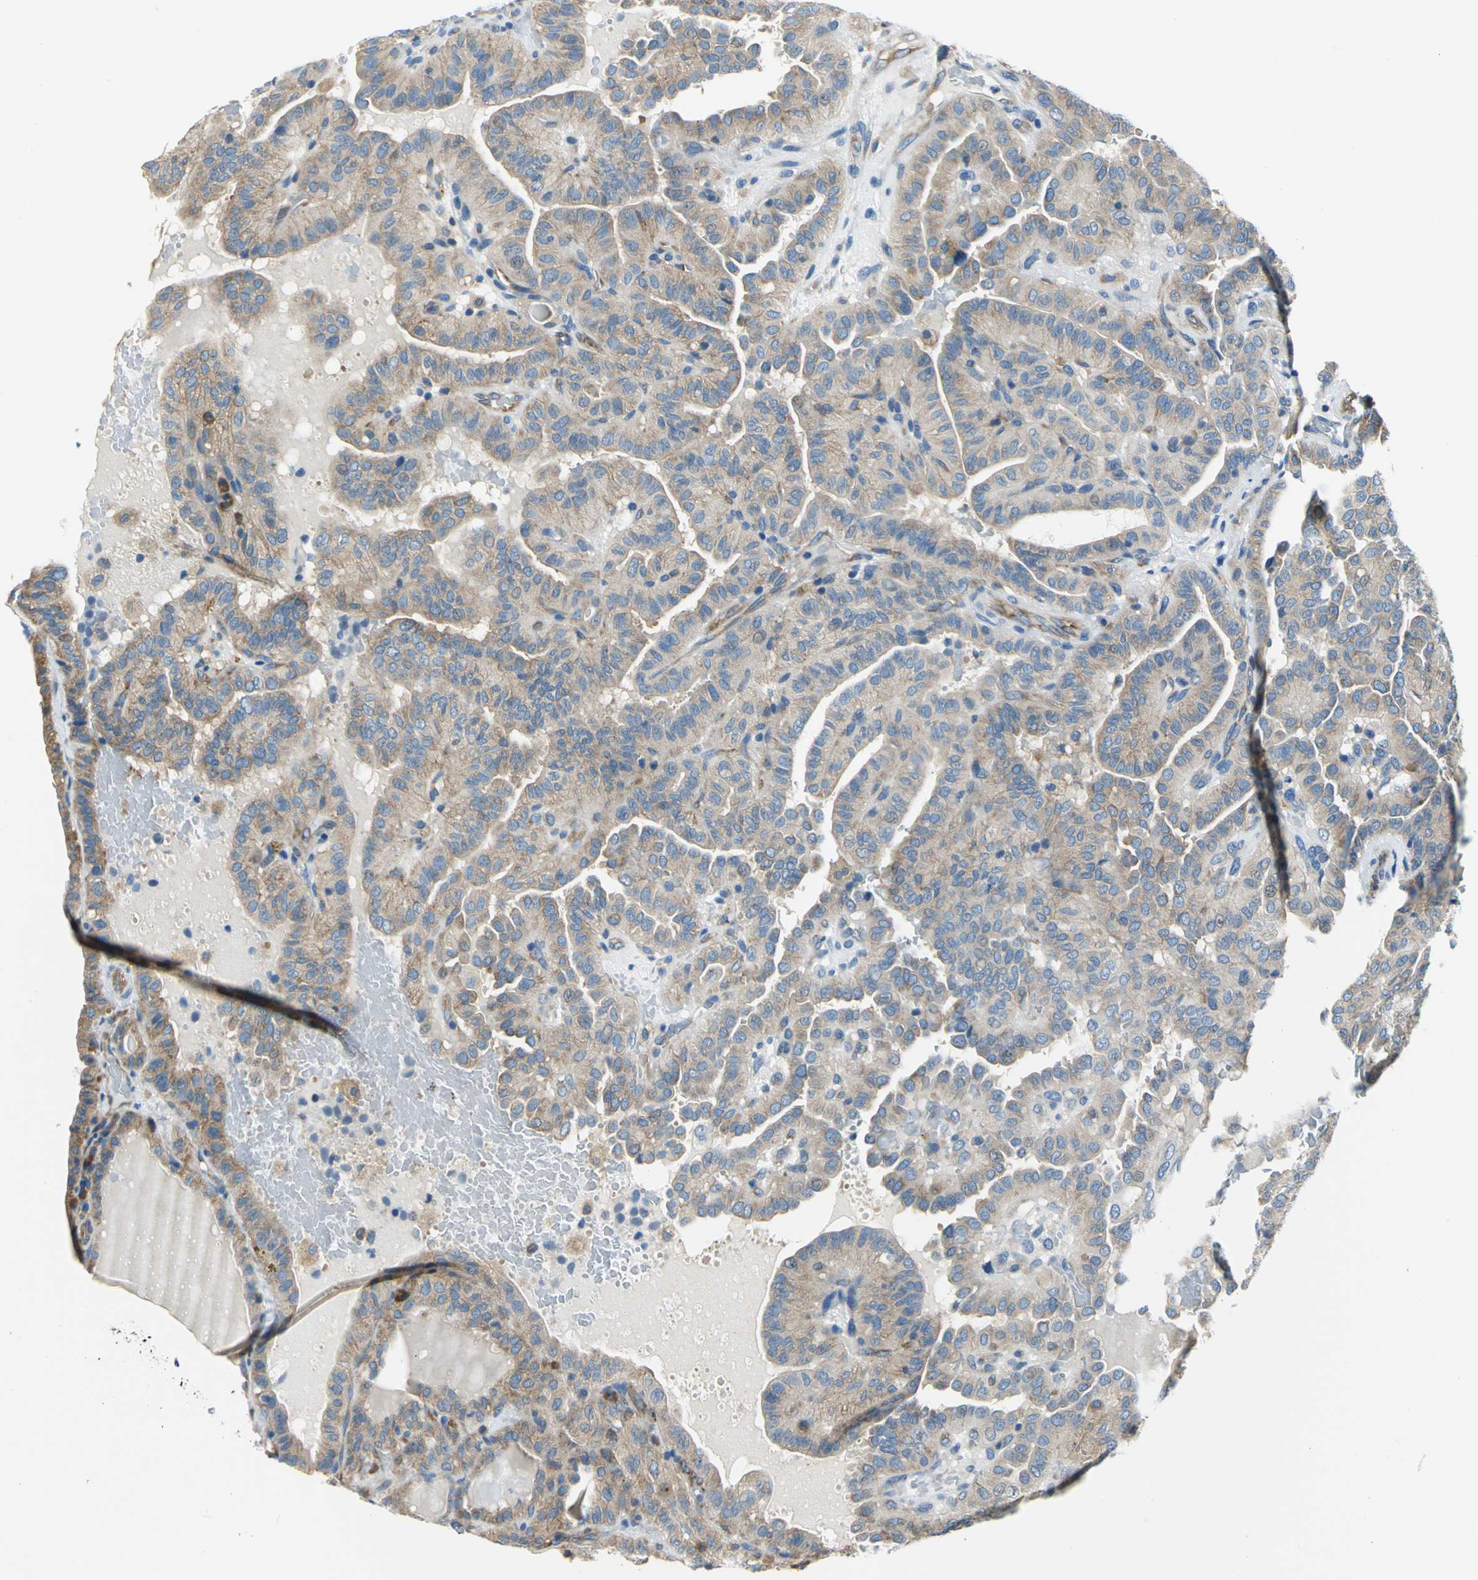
{"staining": {"intensity": "moderate", "quantity": ">75%", "location": "cytoplasmic/membranous"}, "tissue": "thyroid cancer", "cell_type": "Tumor cells", "image_type": "cancer", "snomed": [{"axis": "morphology", "description": "Papillary adenocarcinoma, NOS"}, {"axis": "topography", "description": "Thyroid gland"}], "caption": "DAB (3,3'-diaminobenzidine) immunohistochemical staining of thyroid papillary adenocarcinoma displays moderate cytoplasmic/membranous protein expression in about >75% of tumor cells.", "gene": "TRIM25", "patient": {"sex": "male", "age": 77}}